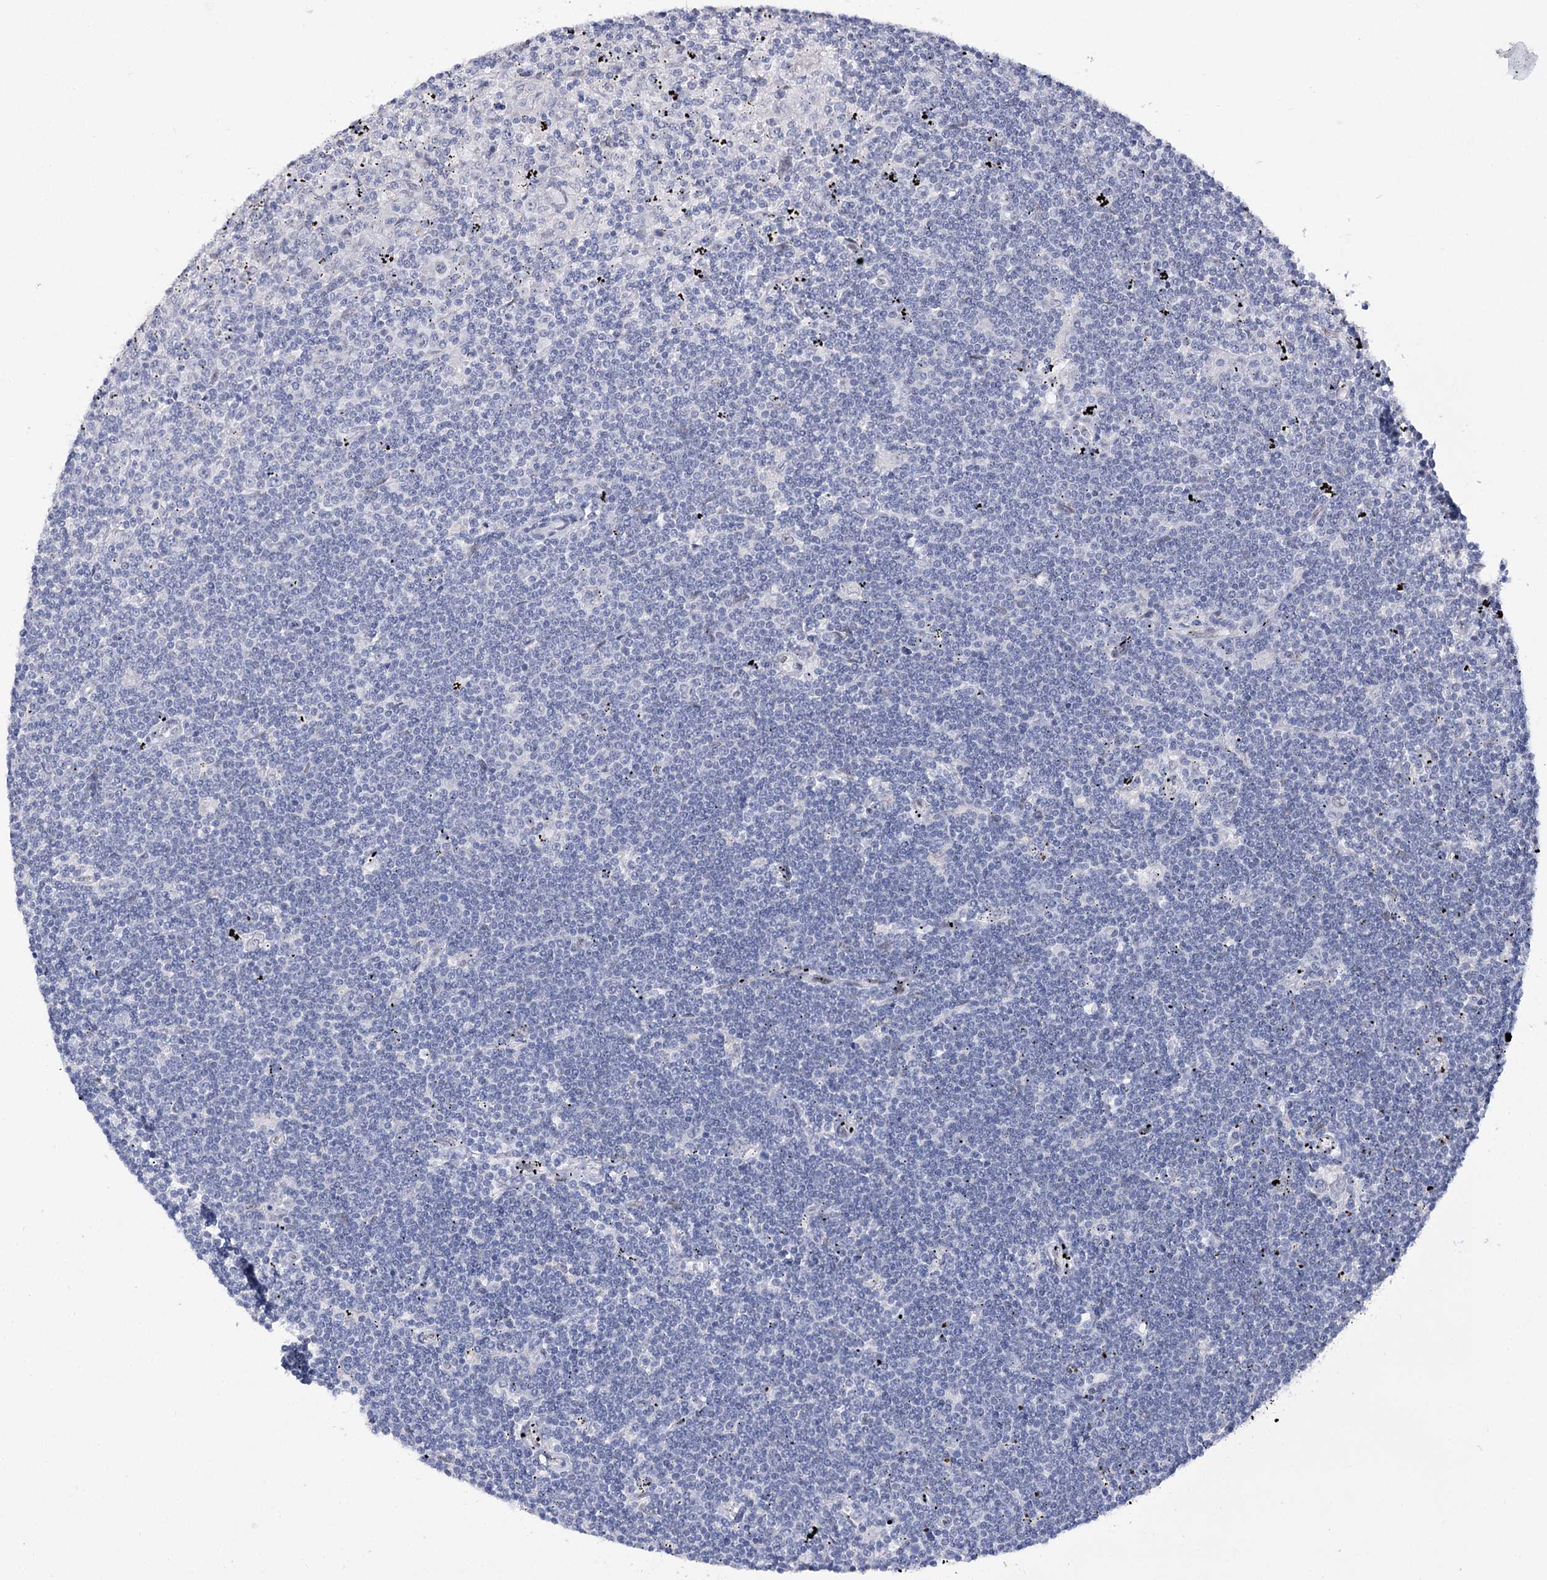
{"staining": {"intensity": "negative", "quantity": "none", "location": "none"}, "tissue": "lymphoma", "cell_type": "Tumor cells", "image_type": "cancer", "snomed": [{"axis": "morphology", "description": "Malignant lymphoma, non-Hodgkin's type, Low grade"}, {"axis": "topography", "description": "Spleen"}], "caption": "There is no significant staining in tumor cells of lymphoma.", "gene": "TMEM201", "patient": {"sex": "male", "age": 76}}